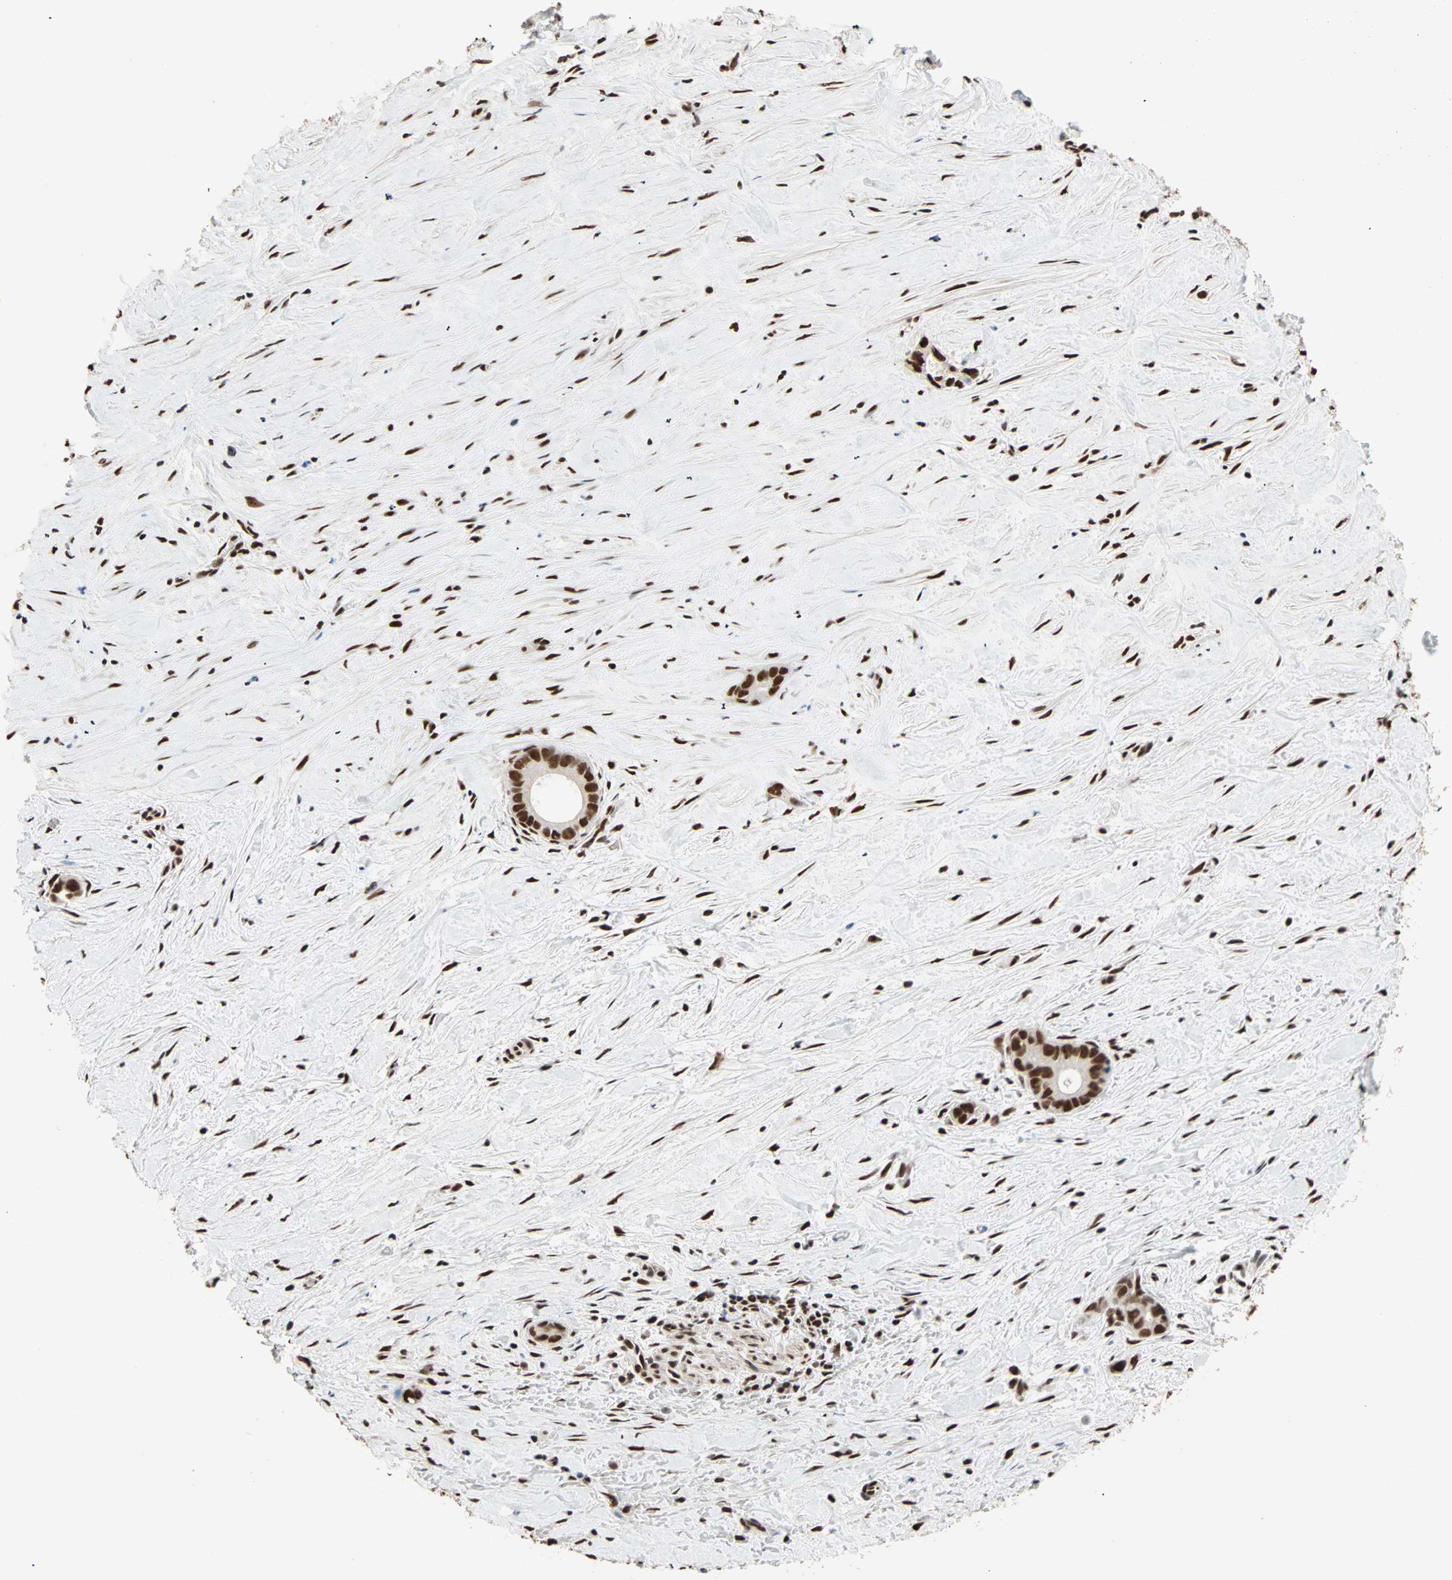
{"staining": {"intensity": "strong", "quantity": ">75%", "location": "nuclear"}, "tissue": "liver cancer", "cell_type": "Tumor cells", "image_type": "cancer", "snomed": [{"axis": "morphology", "description": "Cholangiocarcinoma"}, {"axis": "topography", "description": "Liver"}], "caption": "Liver cancer (cholangiocarcinoma) stained for a protein exhibits strong nuclear positivity in tumor cells.", "gene": "ILF2", "patient": {"sex": "female", "age": 55}}